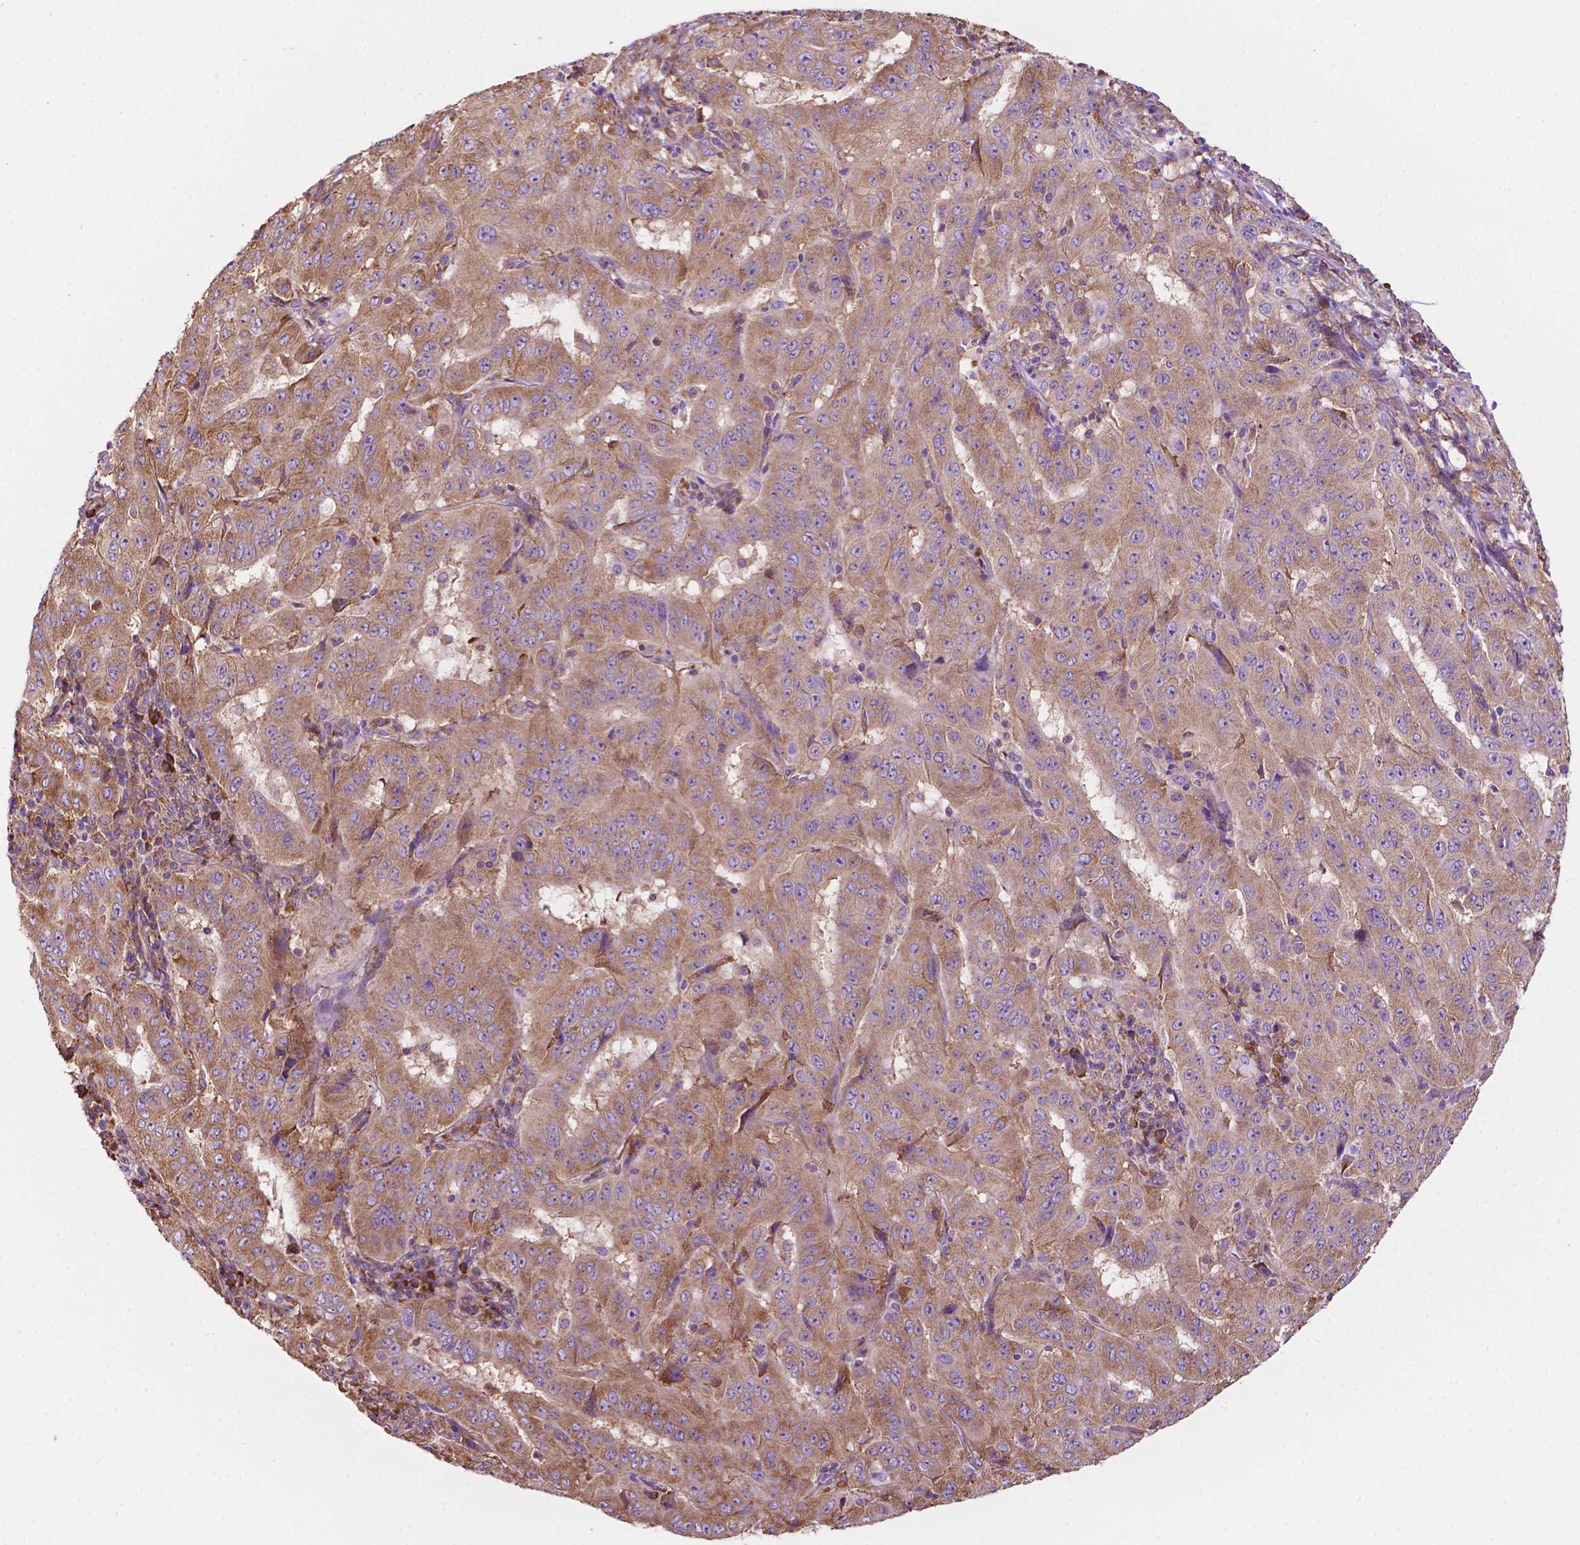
{"staining": {"intensity": "moderate", "quantity": ">75%", "location": "cytoplasmic/membranous"}, "tissue": "pancreatic cancer", "cell_type": "Tumor cells", "image_type": "cancer", "snomed": [{"axis": "morphology", "description": "Adenocarcinoma, NOS"}, {"axis": "topography", "description": "Pancreas"}], "caption": "Tumor cells display medium levels of moderate cytoplasmic/membranous staining in about >75% of cells in human adenocarcinoma (pancreatic).", "gene": "RPL29", "patient": {"sex": "male", "age": 63}}